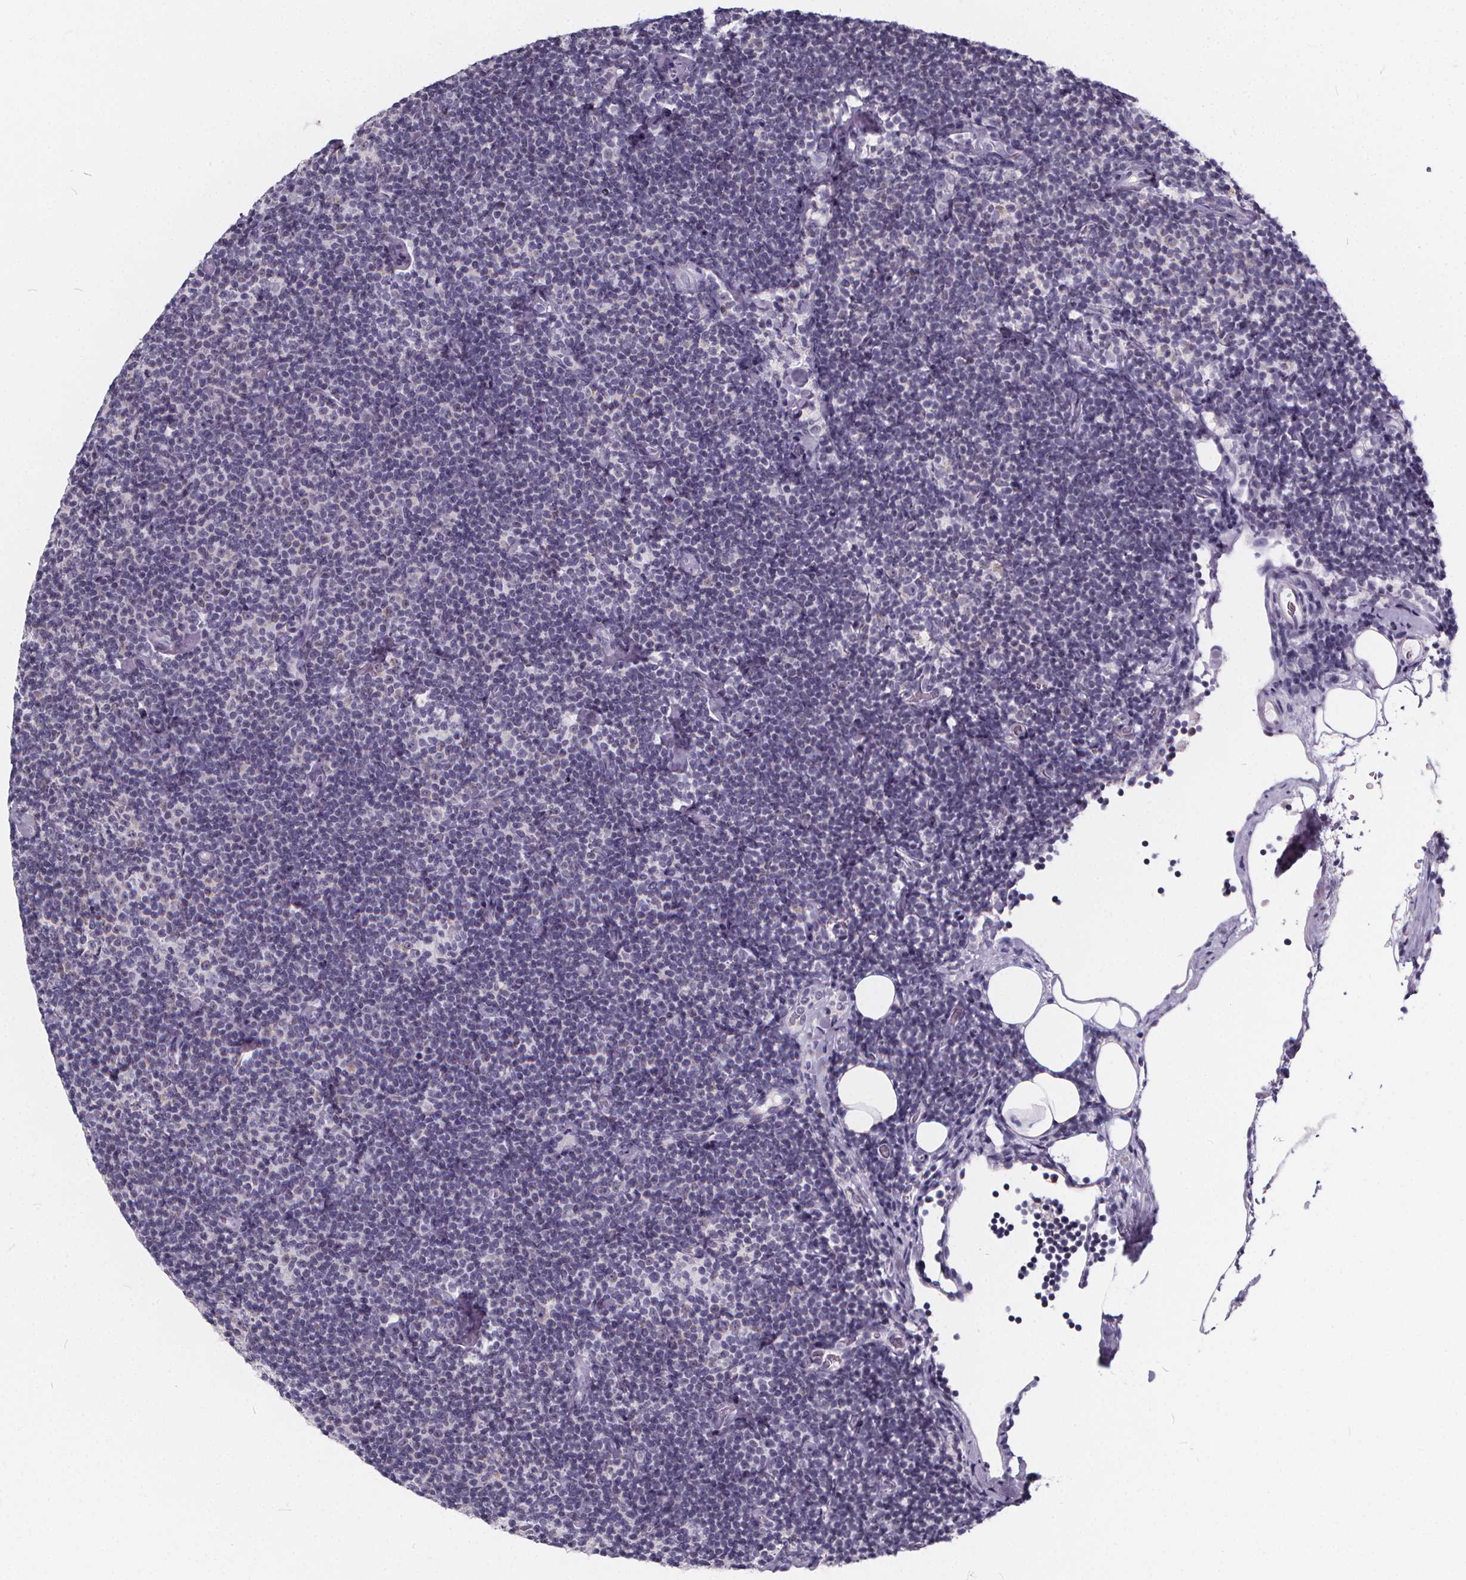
{"staining": {"intensity": "negative", "quantity": "none", "location": "none"}, "tissue": "lymphoma", "cell_type": "Tumor cells", "image_type": "cancer", "snomed": [{"axis": "morphology", "description": "Malignant lymphoma, non-Hodgkin's type, Low grade"}, {"axis": "topography", "description": "Lymph node"}], "caption": "Lymphoma stained for a protein using IHC exhibits no staining tumor cells.", "gene": "SPEF2", "patient": {"sex": "male", "age": 81}}